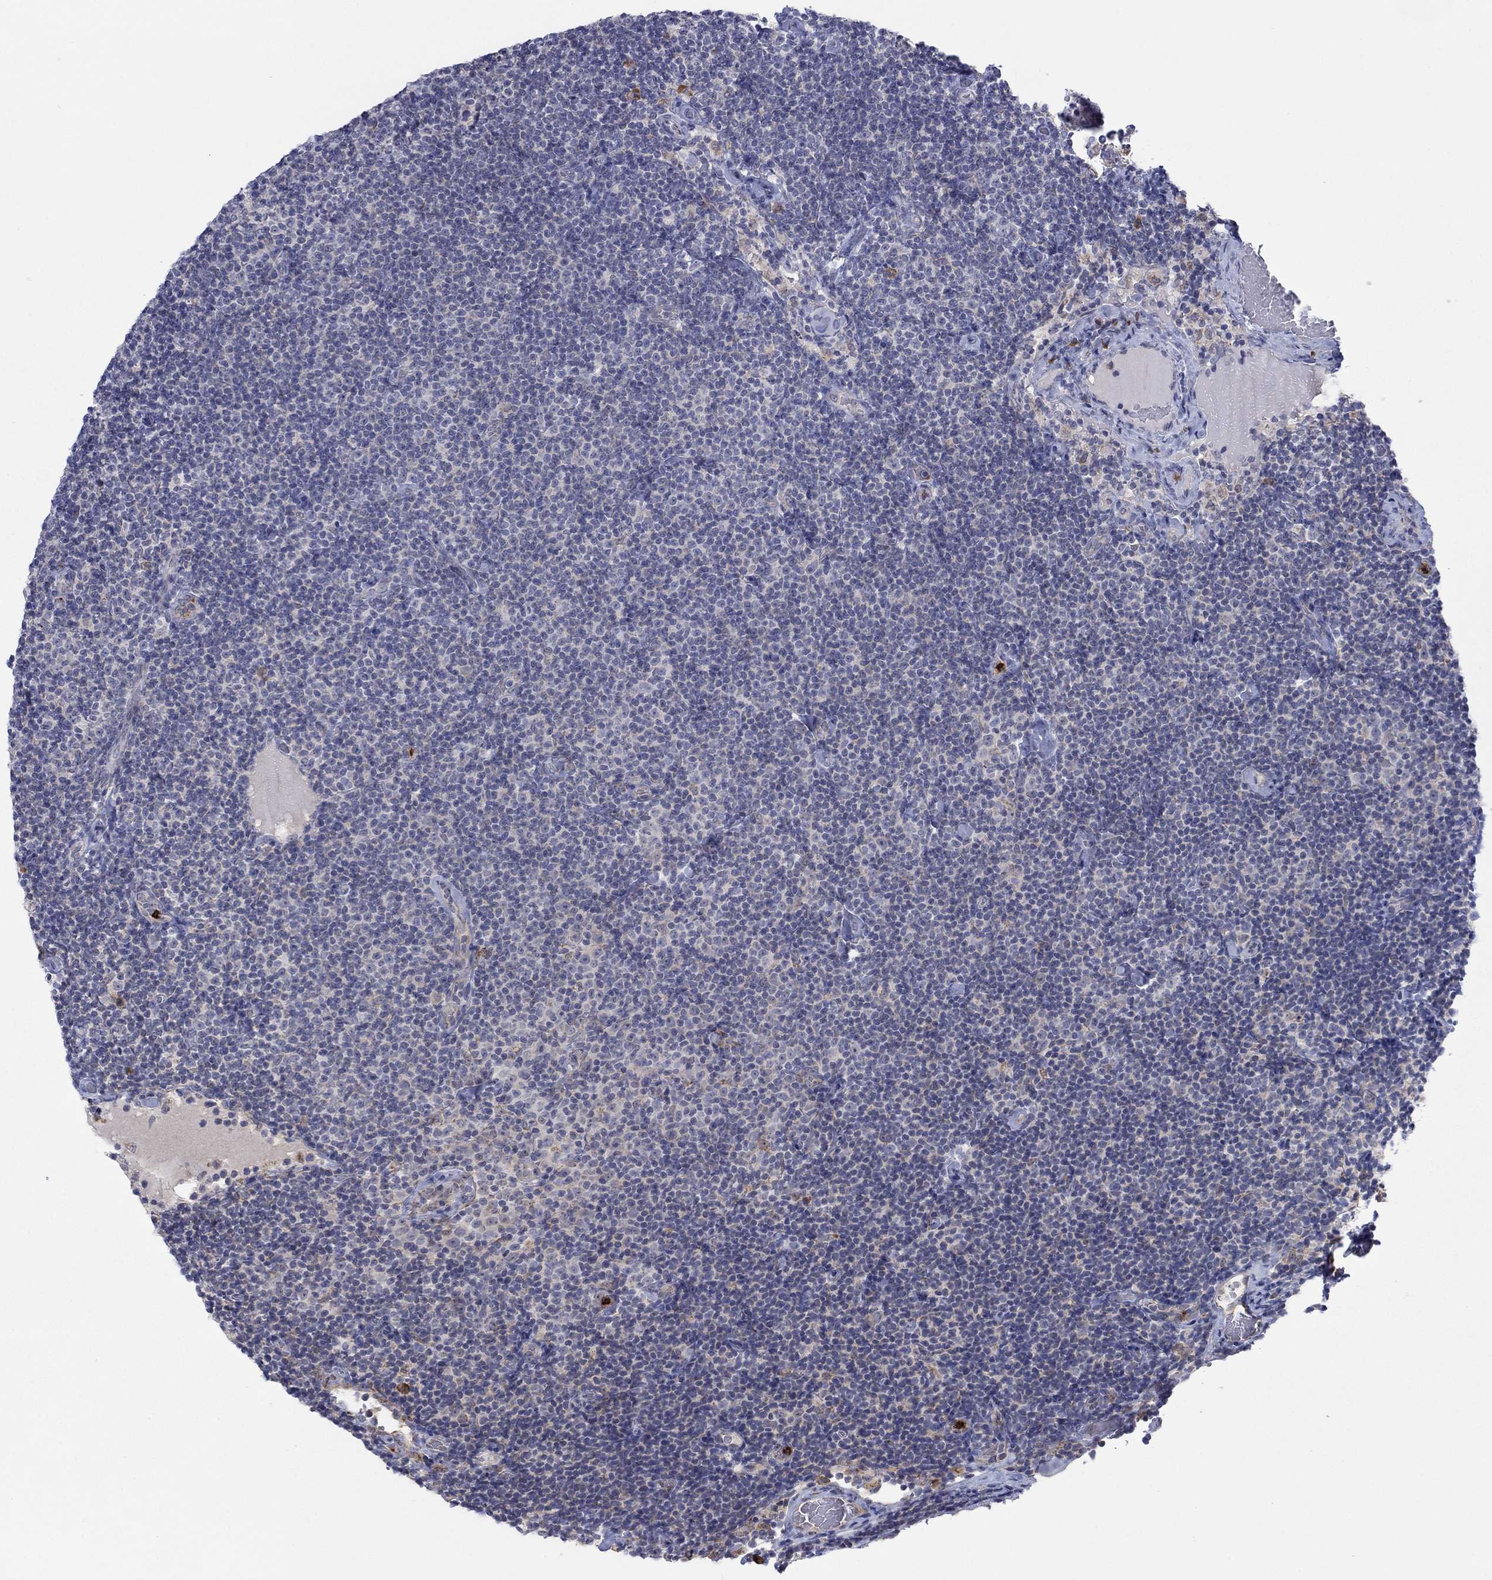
{"staining": {"intensity": "negative", "quantity": "none", "location": "none"}, "tissue": "lymphoma", "cell_type": "Tumor cells", "image_type": "cancer", "snomed": [{"axis": "morphology", "description": "Malignant lymphoma, non-Hodgkin's type, Low grade"}, {"axis": "topography", "description": "Lymph node"}], "caption": "Immunohistochemistry (IHC) of human low-grade malignant lymphoma, non-Hodgkin's type demonstrates no expression in tumor cells.", "gene": "MTRFR", "patient": {"sex": "male", "age": 81}}